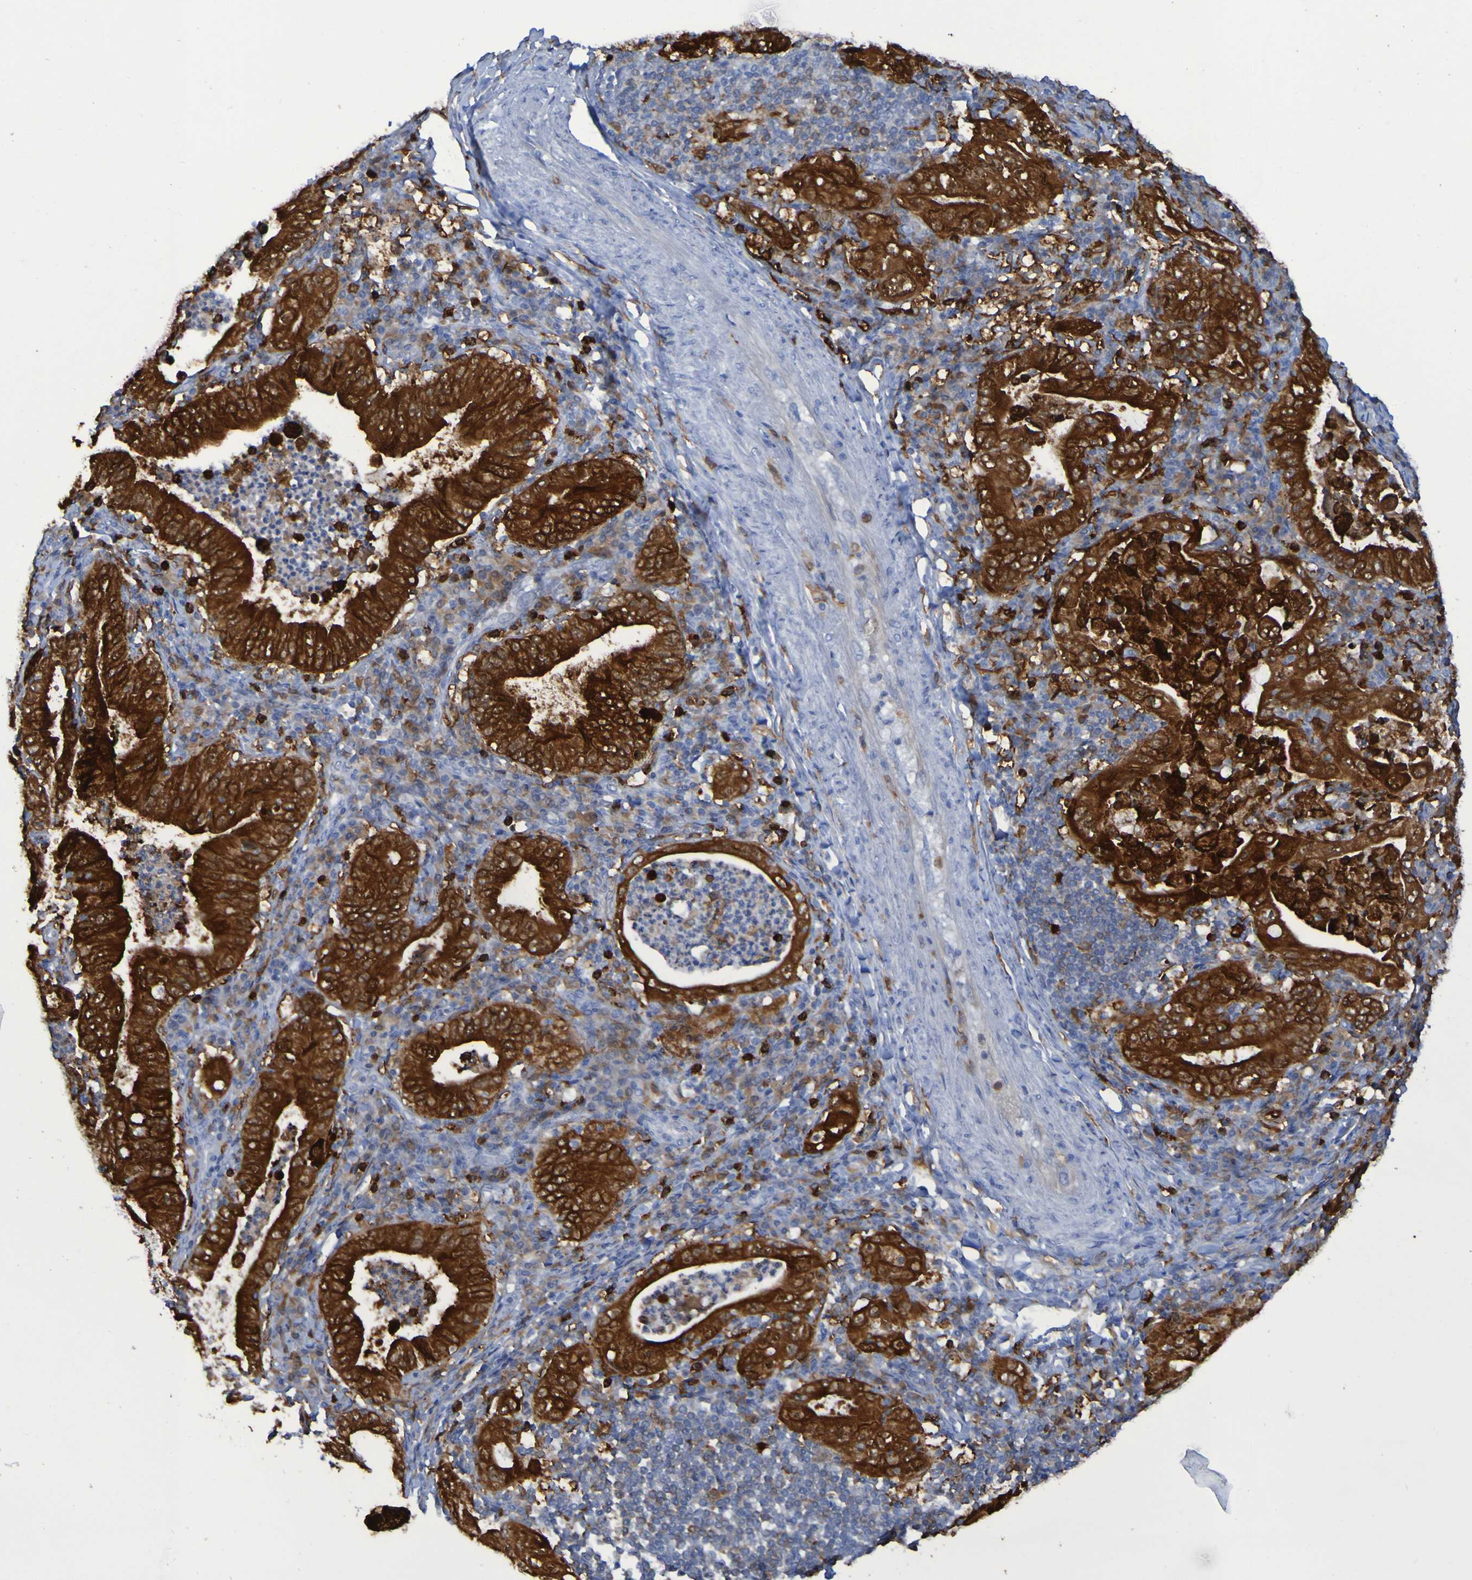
{"staining": {"intensity": "strong", "quantity": ">75%", "location": "cytoplasmic/membranous"}, "tissue": "stomach cancer", "cell_type": "Tumor cells", "image_type": "cancer", "snomed": [{"axis": "morphology", "description": "Normal tissue, NOS"}, {"axis": "morphology", "description": "Adenocarcinoma, NOS"}, {"axis": "topography", "description": "Esophagus"}, {"axis": "topography", "description": "Stomach, upper"}, {"axis": "topography", "description": "Peripheral nerve tissue"}], "caption": "A high amount of strong cytoplasmic/membranous staining is identified in approximately >75% of tumor cells in adenocarcinoma (stomach) tissue. The staining was performed using DAB (3,3'-diaminobenzidine) to visualize the protein expression in brown, while the nuclei were stained in blue with hematoxylin (Magnification: 20x).", "gene": "MPPE1", "patient": {"sex": "male", "age": 62}}